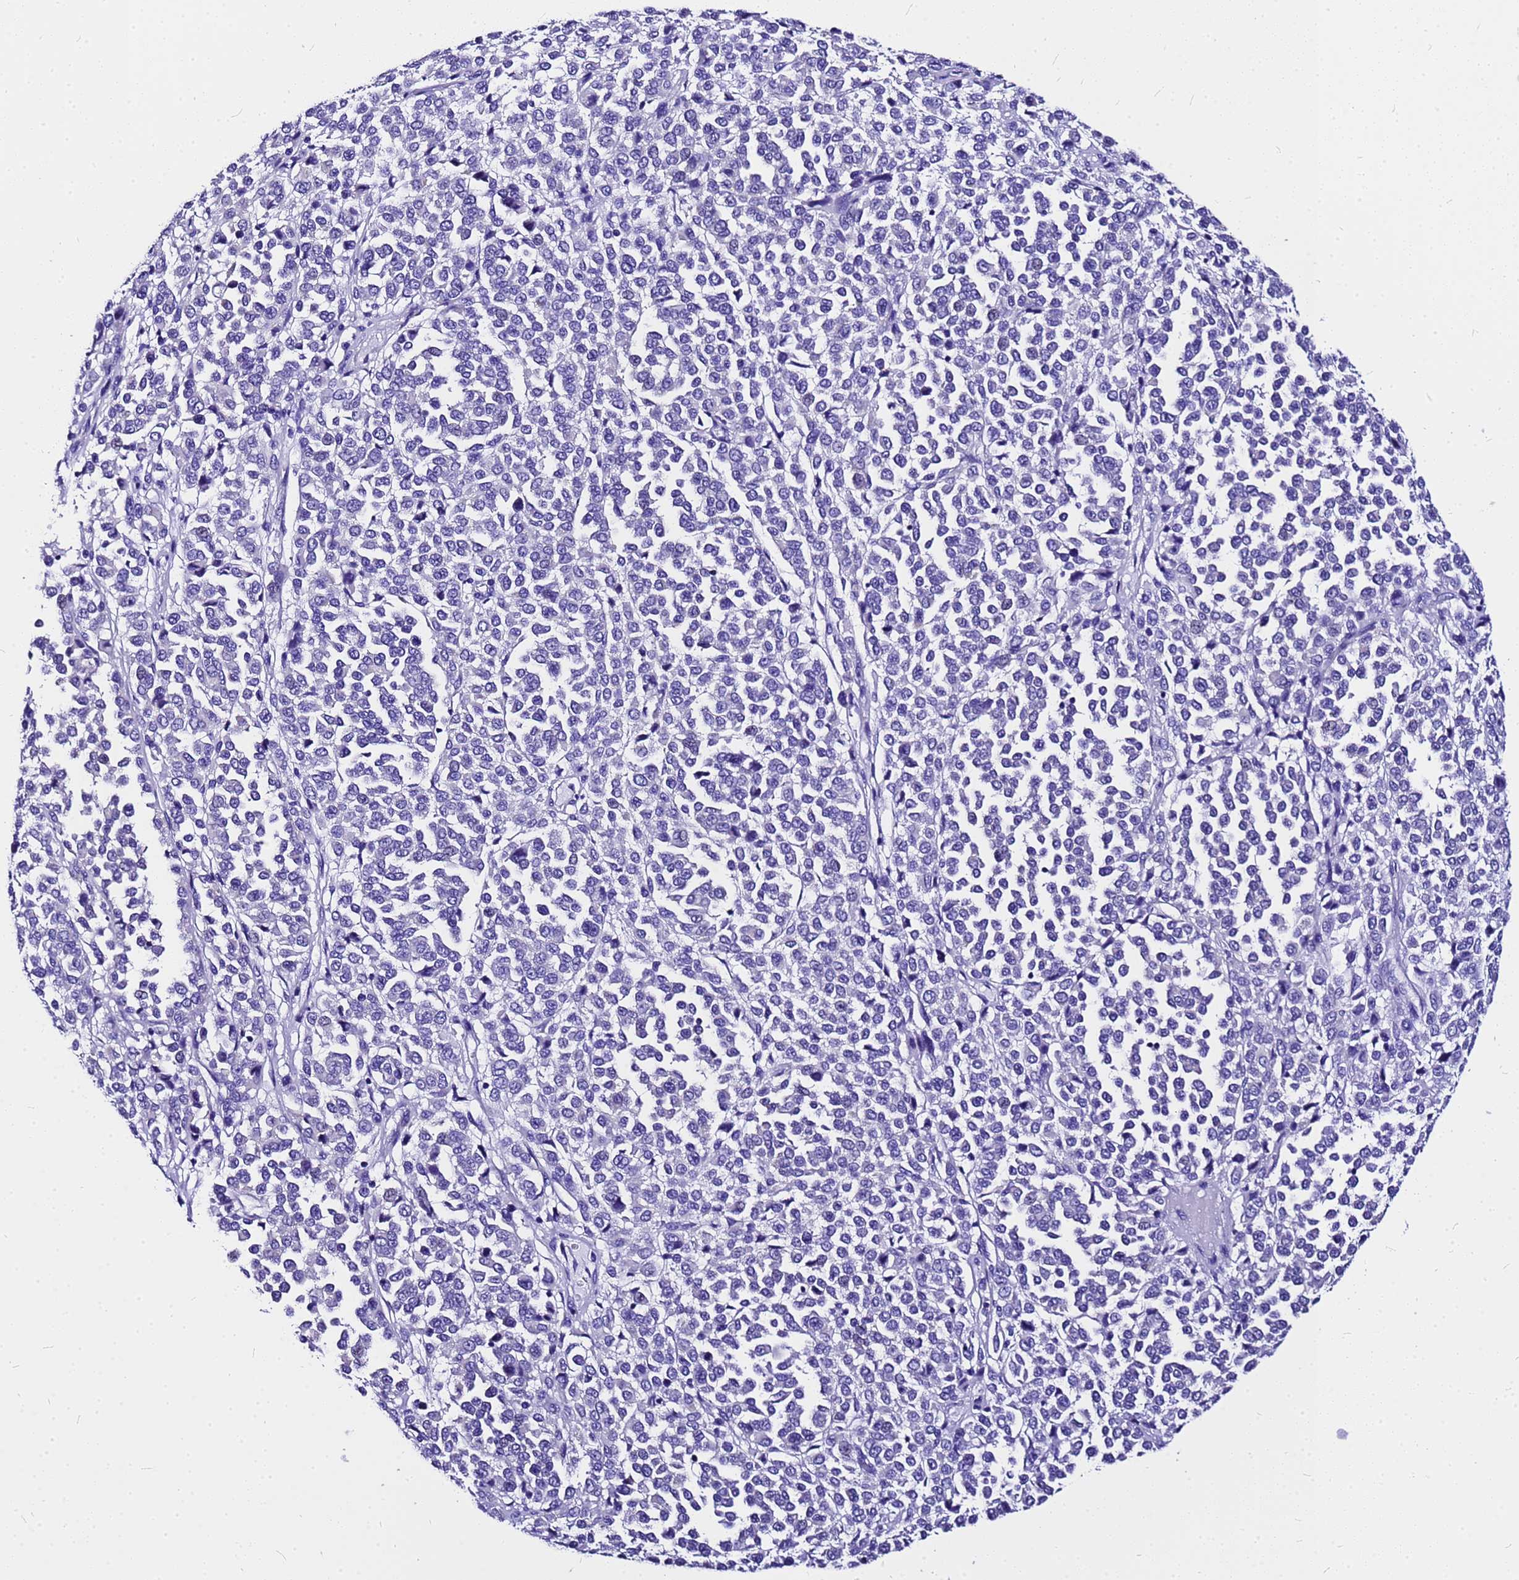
{"staining": {"intensity": "negative", "quantity": "none", "location": "none"}, "tissue": "melanoma", "cell_type": "Tumor cells", "image_type": "cancer", "snomed": [{"axis": "morphology", "description": "Malignant melanoma, Metastatic site"}, {"axis": "topography", "description": "Pancreas"}], "caption": "Immunohistochemistry (IHC) of melanoma reveals no expression in tumor cells.", "gene": "HERC4", "patient": {"sex": "female", "age": 30}}